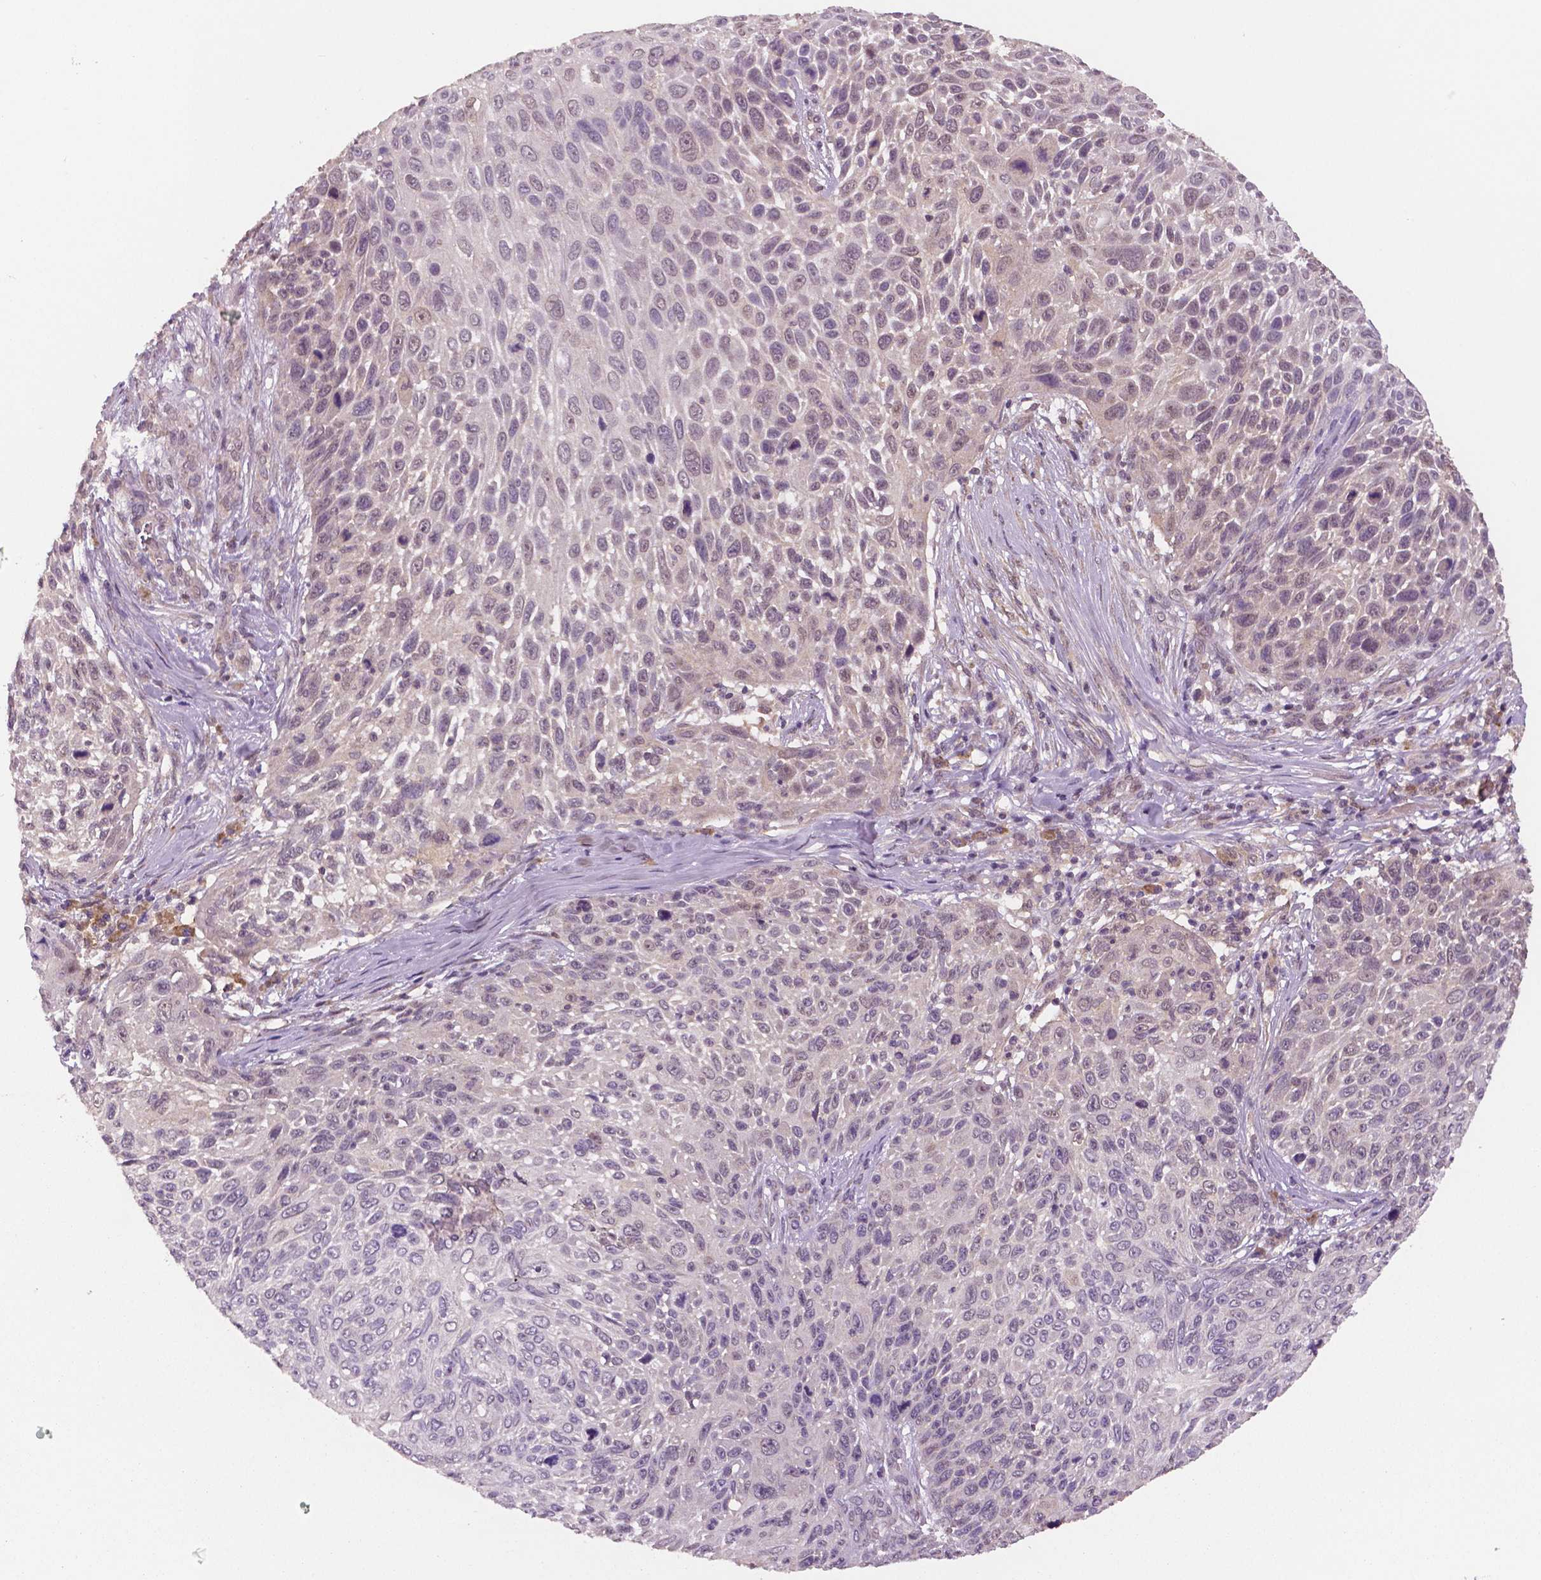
{"staining": {"intensity": "negative", "quantity": "none", "location": "none"}, "tissue": "skin cancer", "cell_type": "Tumor cells", "image_type": "cancer", "snomed": [{"axis": "morphology", "description": "Squamous cell carcinoma, NOS"}, {"axis": "topography", "description": "Skin"}], "caption": "Photomicrograph shows no protein positivity in tumor cells of skin cancer tissue.", "gene": "STAT3", "patient": {"sex": "male", "age": 92}}